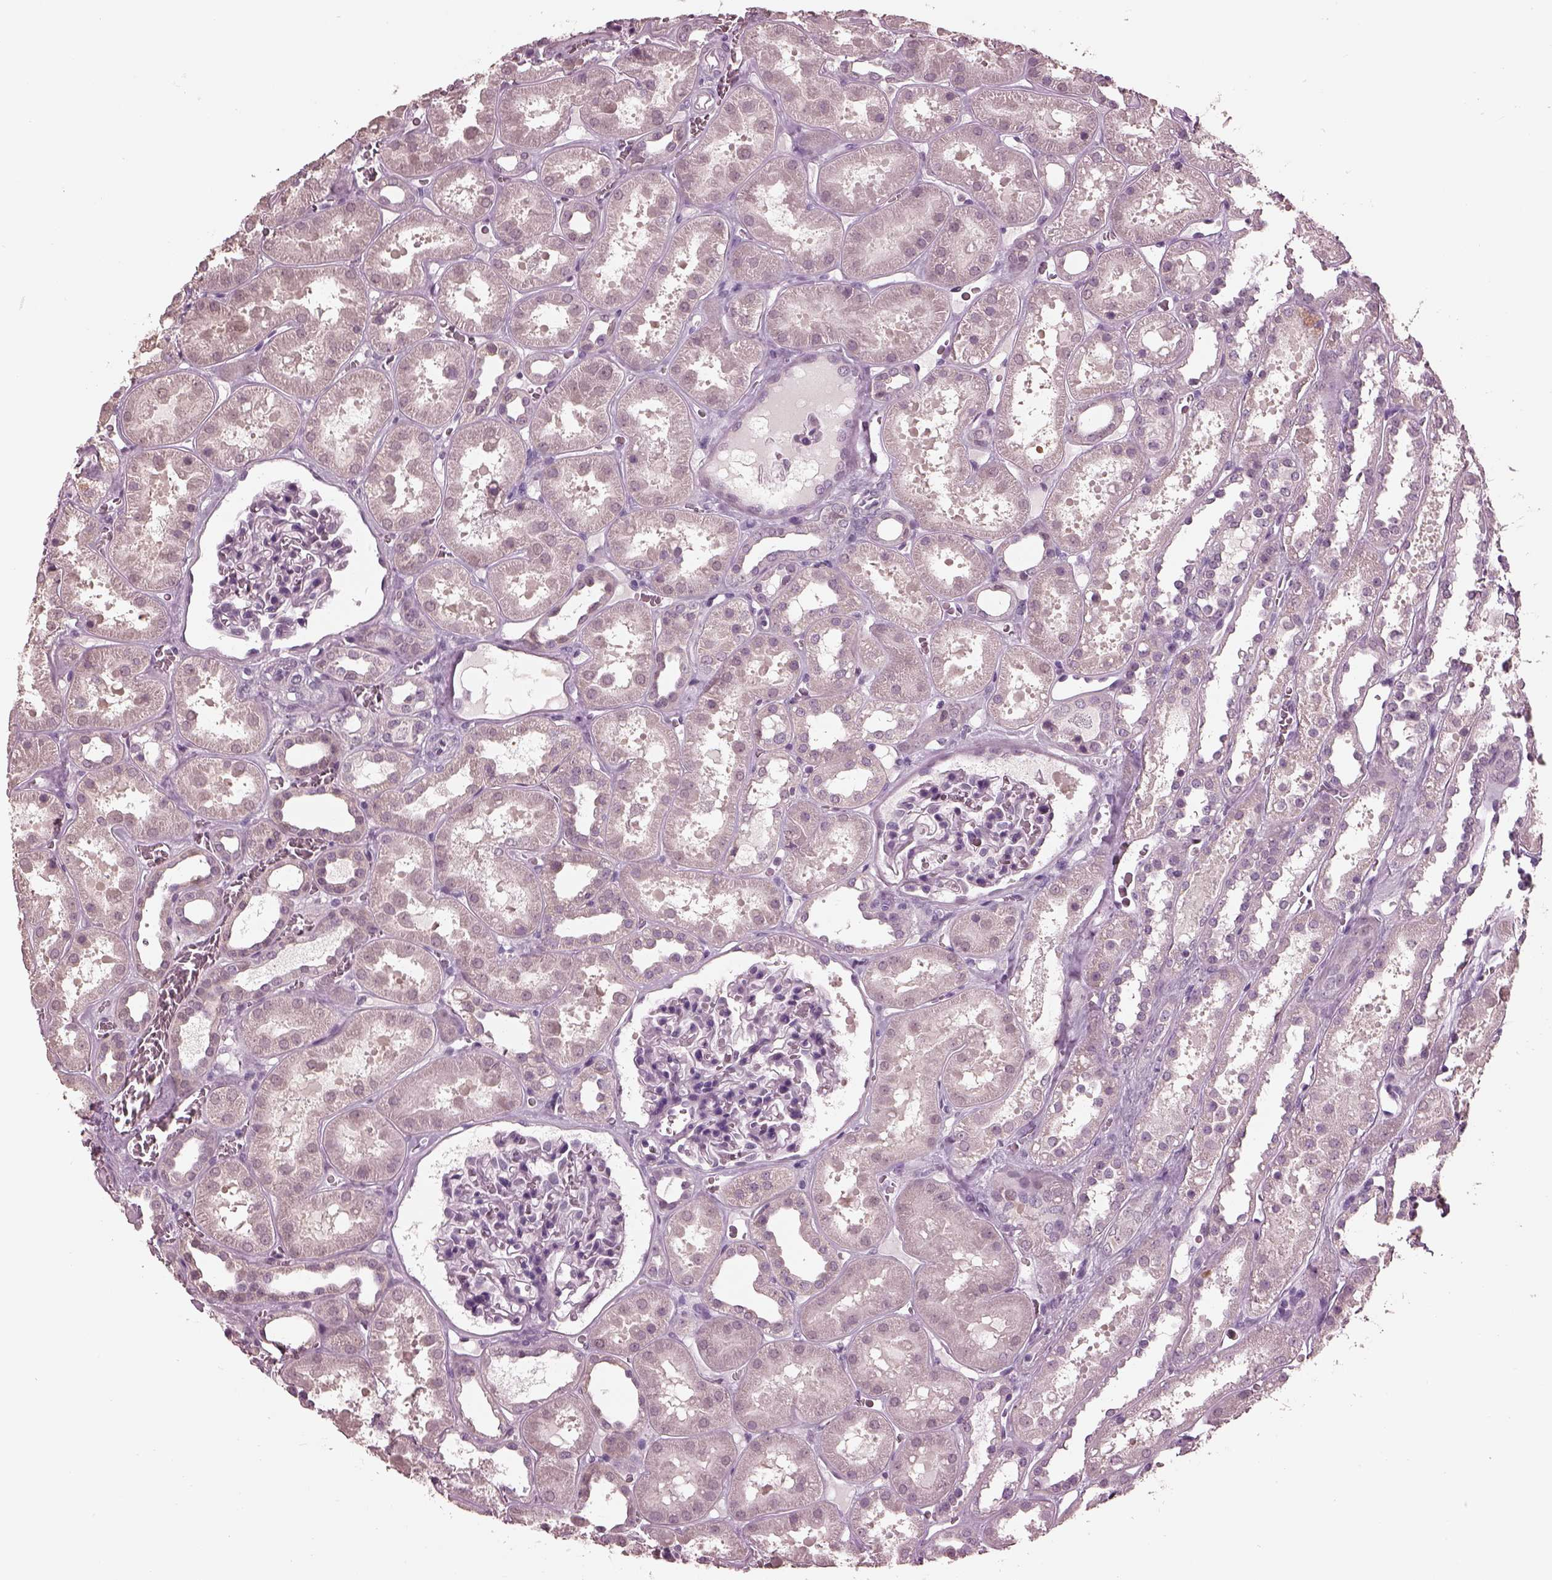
{"staining": {"intensity": "negative", "quantity": "none", "location": "none"}, "tissue": "kidney", "cell_type": "Cells in glomeruli", "image_type": "normal", "snomed": [{"axis": "morphology", "description": "Normal tissue, NOS"}, {"axis": "topography", "description": "Kidney"}], "caption": "An immunohistochemistry image of benign kidney is shown. There is no staining in cells in glomeruli of kidney. (Stains: DAB immunohistochemistry (IHC) with hematoxylin counter stain, Microscopy: brightfield microscopy at high magnification).", "gene": "TSKS", "patient": {"sex": "female", "age": 41}}